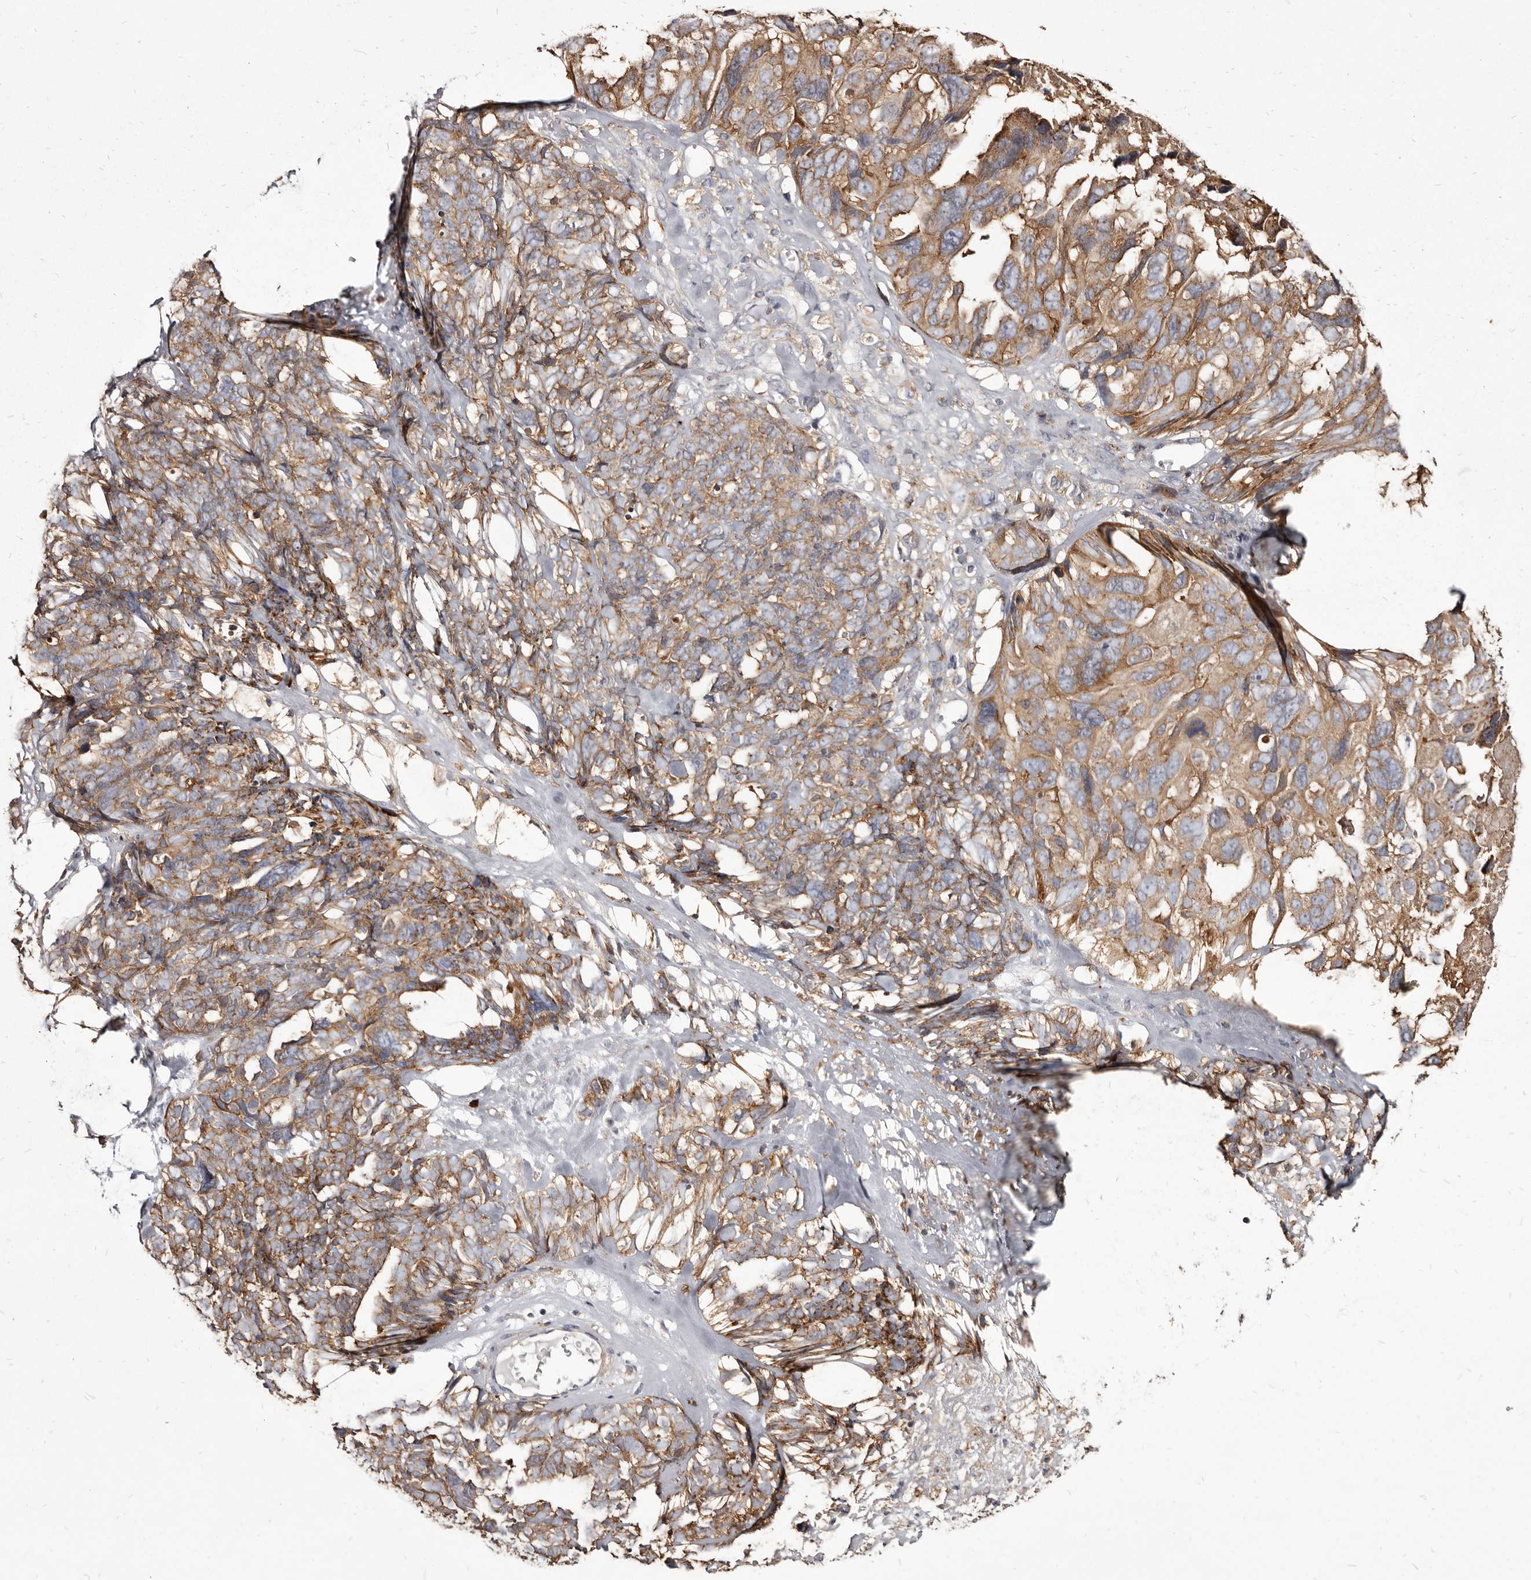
{"staining": {"intensity": "moderate", "quantity": ">75%", "location": "cytoplasmic/membranous"}, "tissue": "ovarian cancer", "cell_type": "Tumor cells", "image_type": "cancer", "snomed": [{"axis": "morphology", "description": "Cystadenocarcinoma, serous, NOS"}, {"axis": "topography", "description": "Ovary"}], "caption": "This is an image of IHC staining of serous cystadenocarcinoma (ovarian), which shows moderate positivity in the cytoplasmic/membranous of tumor cells.", "gene": "TPD52", "patient": {"sex": "female", "age": 79}}